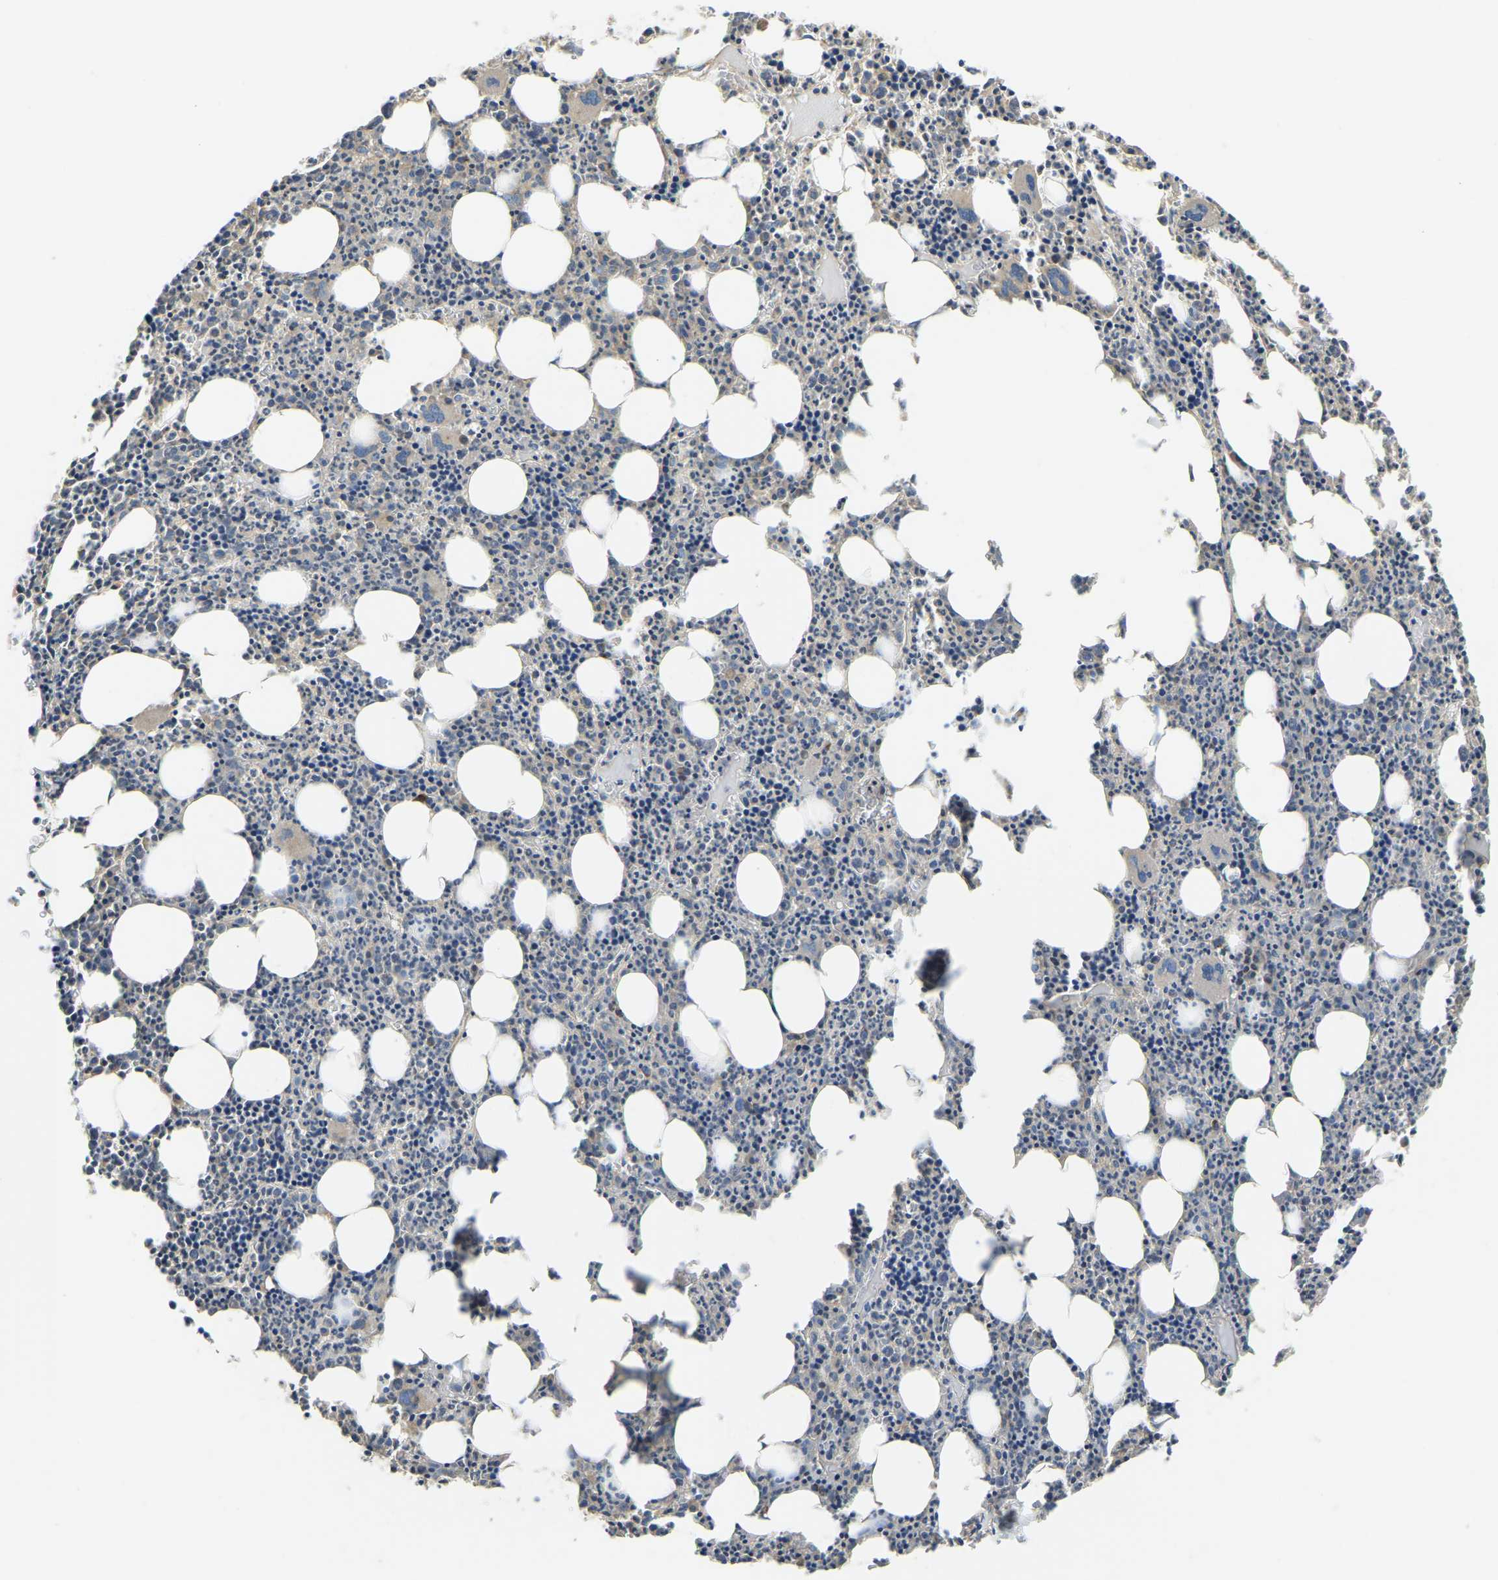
{"staining": {"intensity": "moderate", "quantity": "25%-75%", "location": "cytoplasmic/membranous"}, "tissue": "bone marrow", "cell_type": "Hematopoietic cells", "image_type": "normal", "snomed": [{"axis": "morphology", "description": "Normal tissue, NOS"}, {"axis": "morphology", "description": "Inflammation, NOS"}, {"axis": "topography", "description": "Bone marrow"}], "caption": "Normal bone marrow exhibits moderate cytoplasmic/membranous positivity in about 25%-75% of hematopoietic cells.", "gene": "PSMD7", "patient": {"sex": "female", "age": 40}}